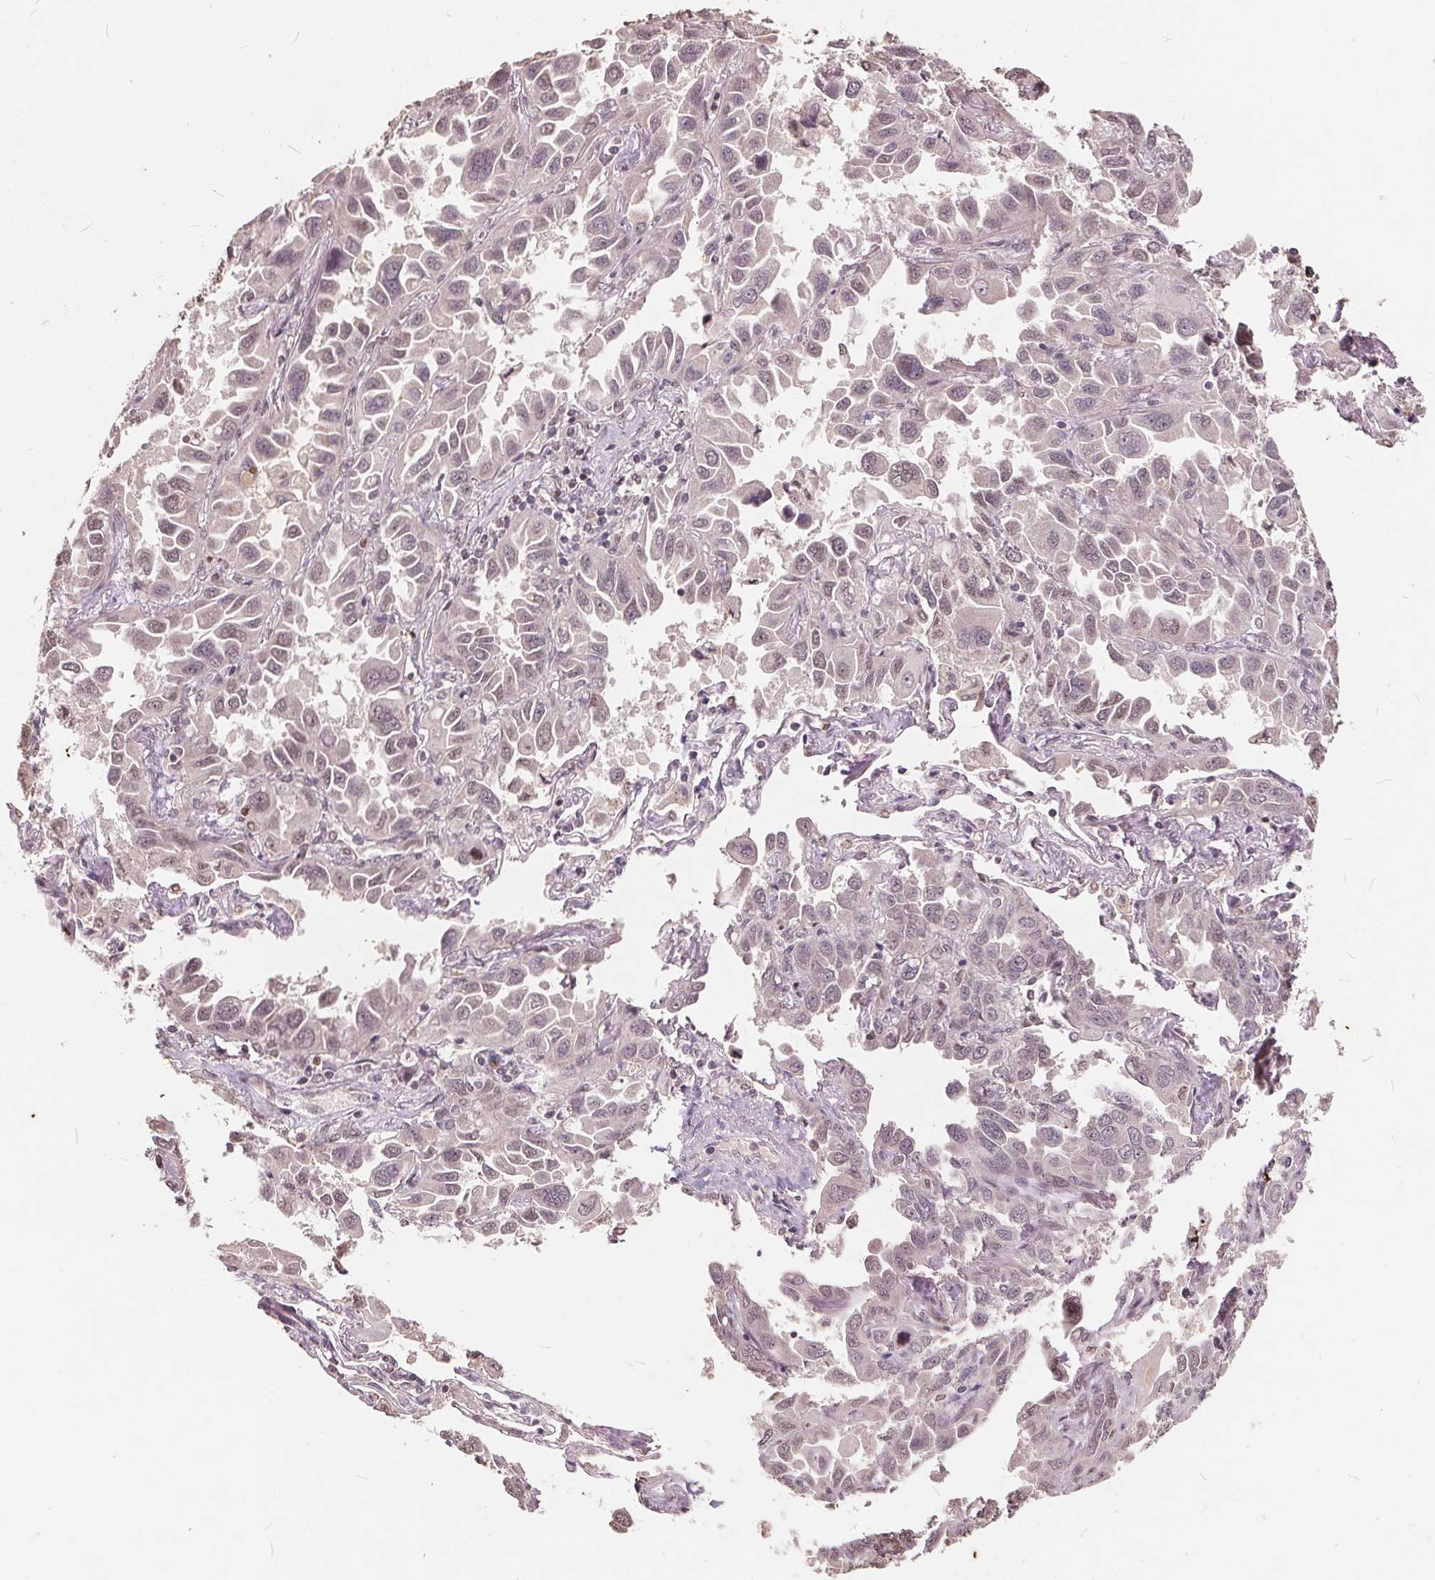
{"staining": {"intensity": "weak", "quantity": "<25%", "location": "nuclear"}, "tissue": "lung cancer", "cell_type": "Tumor cells", "image_type": "cancer", "snomed": [{"axis": "morphology", "description": "Adenocarcinoma, NOS"}, {"axis": "topography", "description": "Lung"}], "caption": "This is a image of IHC staining of lung cancer, which shows no staining in tumor cells.", "gene": "DNMT3B", "patient": {"sex": "male", "age": 64}}